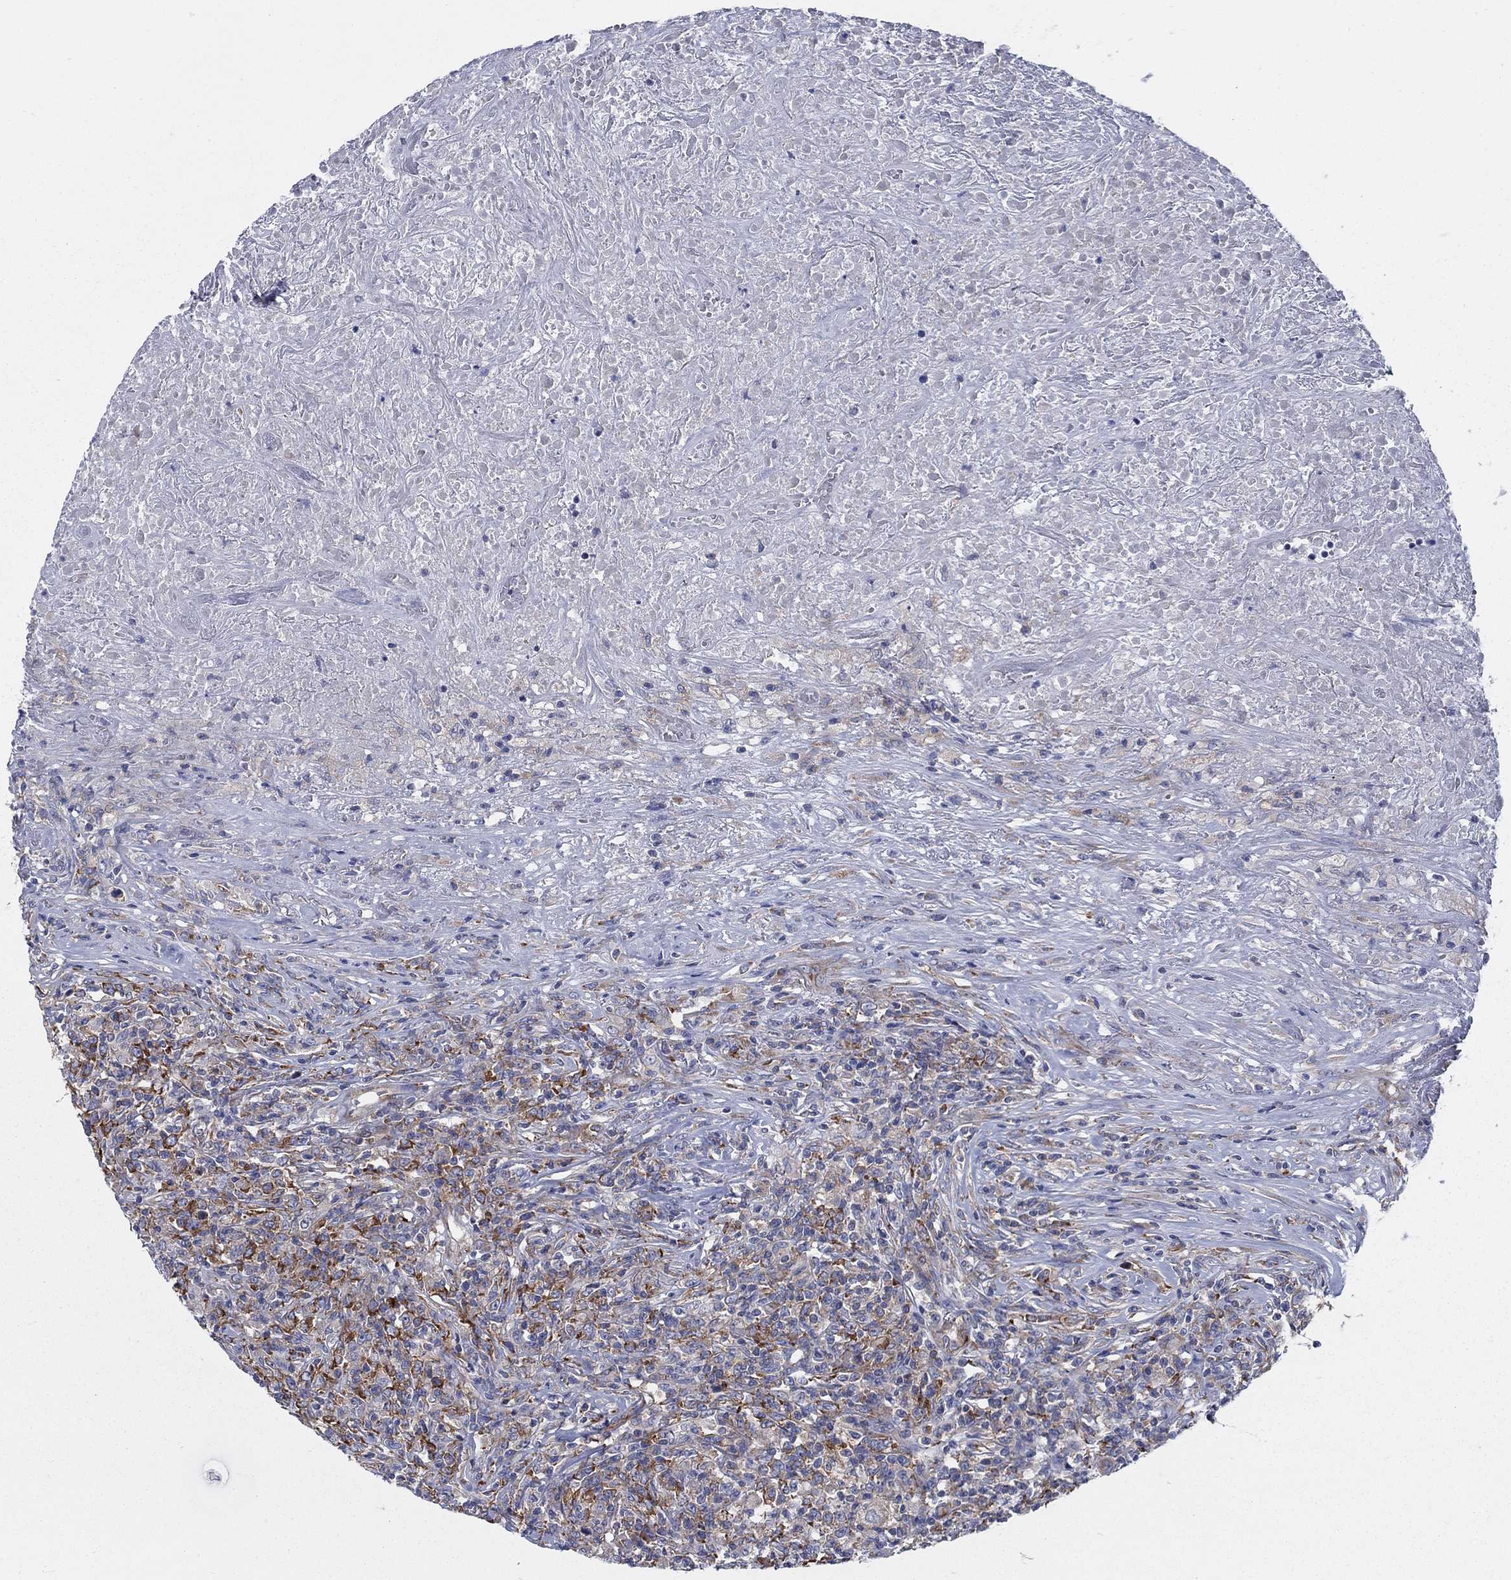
{"staining": {"intensity": "strong", "quantity": "25%-75%", "location": "cytoplasmic/membranous"}, "tissue": "lymphoma", "cell_type": "Tumor cells", "image_type": "cancer", "snomed": [{"axis": "morphology", "description": "Malignant lymphoma, non-Hodgkin's type, High grade"}, {"axis": "topography", "description": "Lung"}], "caption": "The immunohistochemical stain labels strong cytoplasmic/membranous expression in tumor cells of malignant lymphoma, non-Hodgkin's type (high-grade) tissue.", "gene": "TMEM59", "patient": {"sex": "male", "age": 79}}